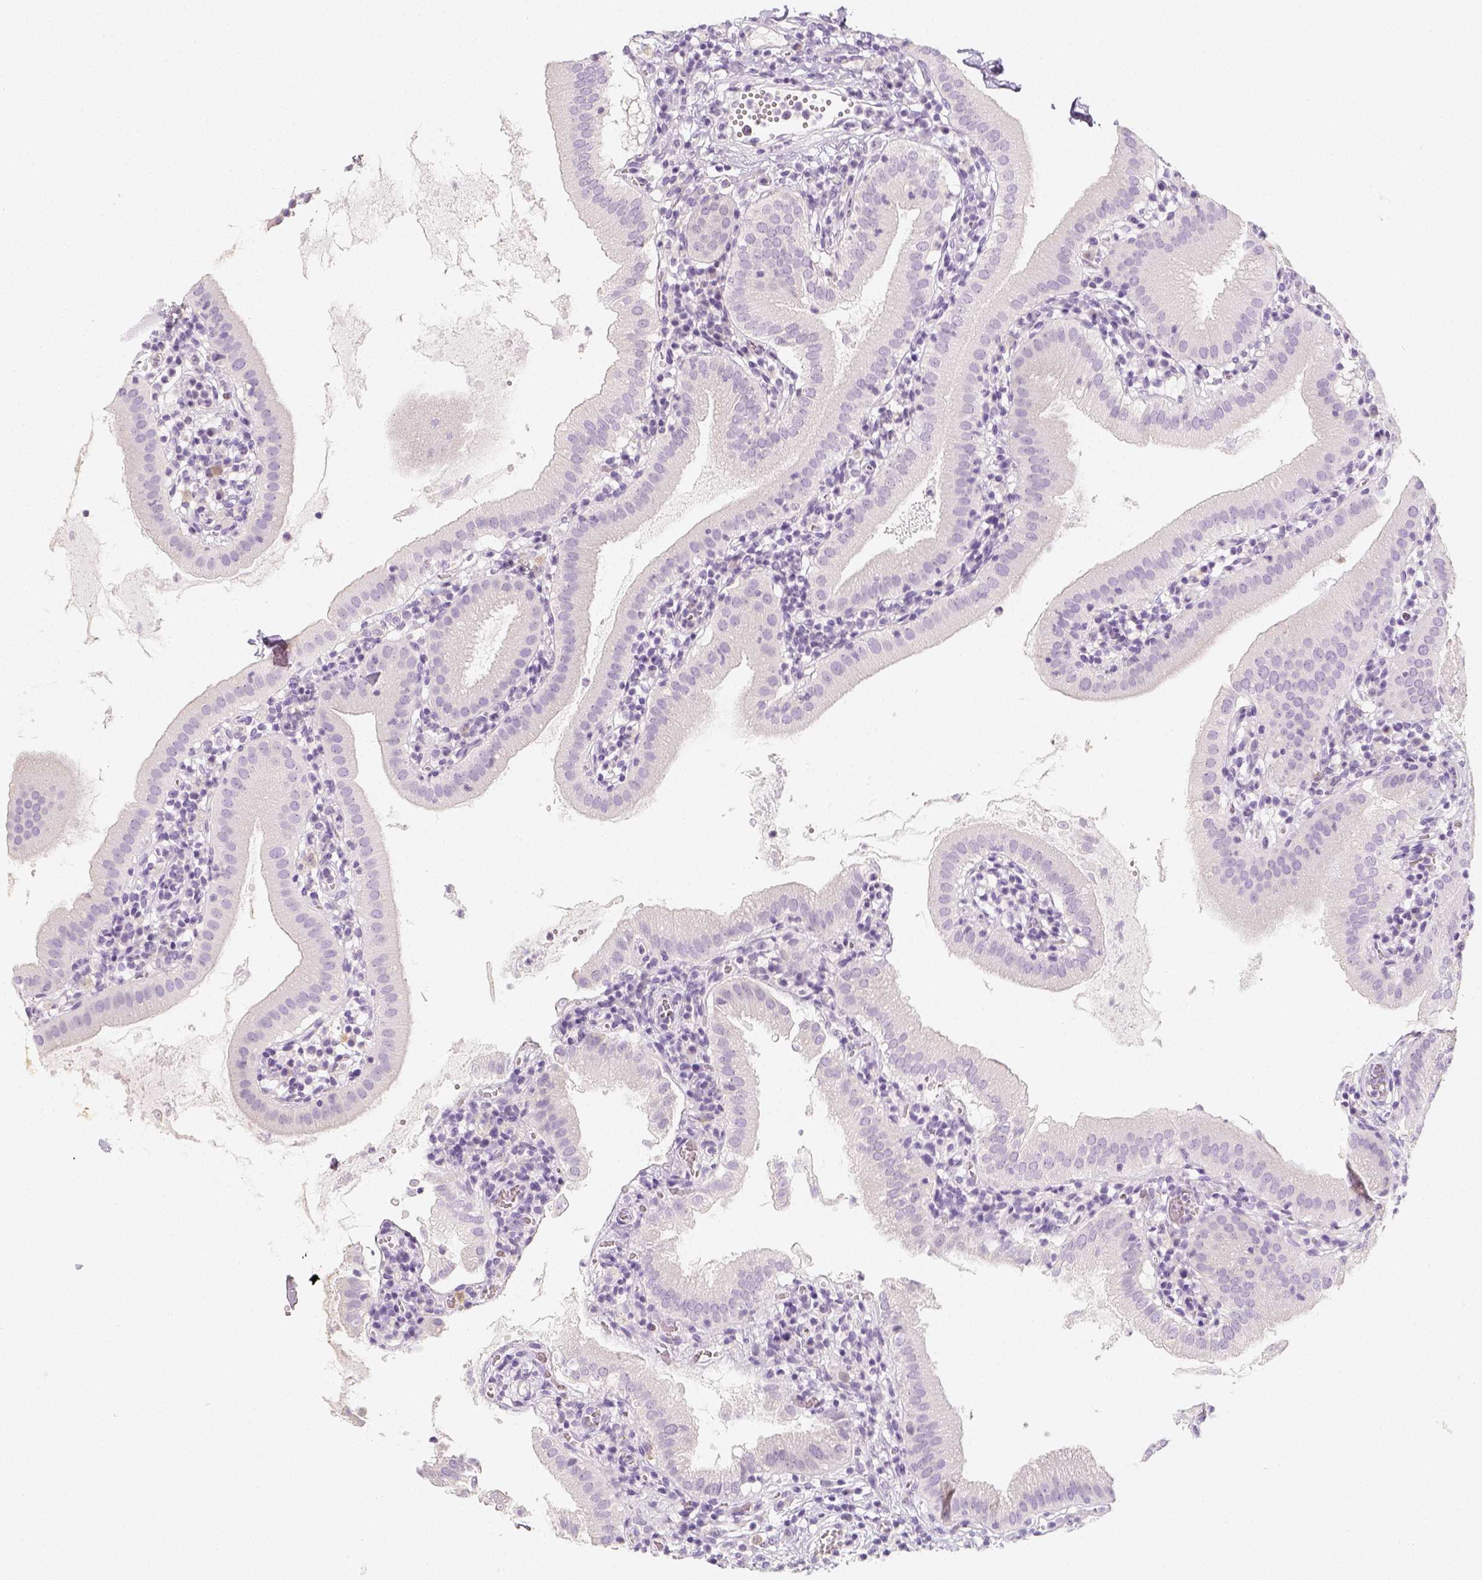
{"staining": {"intensity": "negative", "quantity": "none", "location": "none"}, "tissue": "gallbladder", "cell_type": "Glandular cells", "image_type": "normal", "snomed": [{"axis": "morphology", "description": "Normal tissue, NOS"}, {"axis": "topography", "description": "Gallbladder"}], "caption": "An immunohistochemistry (IHC) micrograph of normal gallbladder is shown. There is no staining in glandular cells of gallbladder.", "gene": "NECAB2", "patient": {"sex": "female", "age": 65}}